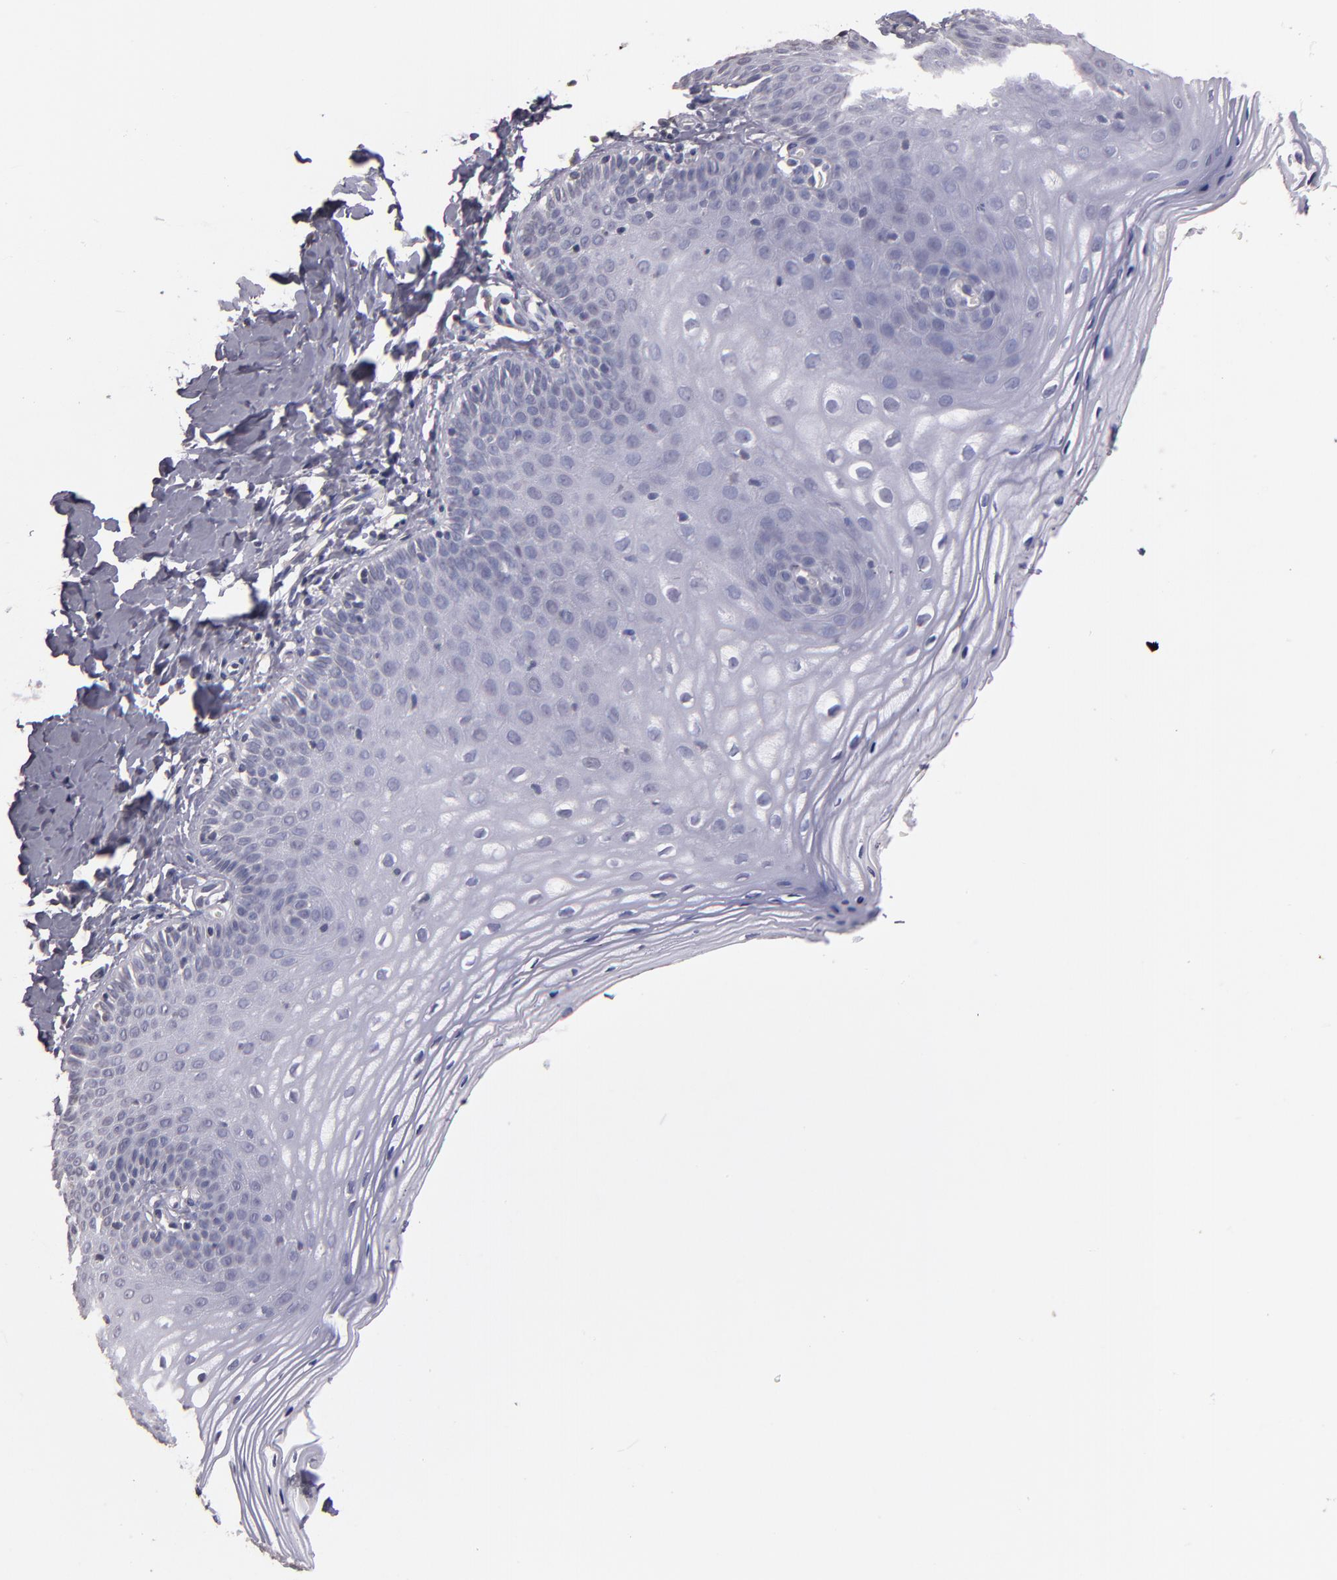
{"staining": {"intensity": "negative", "quantity": "none", "location": "none"}, "tissue": "vagina", "cell_type": "Squamous epithelial cells", "image_type": "normal", "snomed": [{"axis": "morphology", "description": "Normal tissue, NOS"}, {"axis": "topography", "description": "Vagina"}], "caption": "High power microscopy image of an immunohistochemistry (IHC) image of unremarkable vagina, revealing no significant expression in squamous epithelial cells.", "gene": "SOX10", "patient": {"sex": "female", "age": 55}}